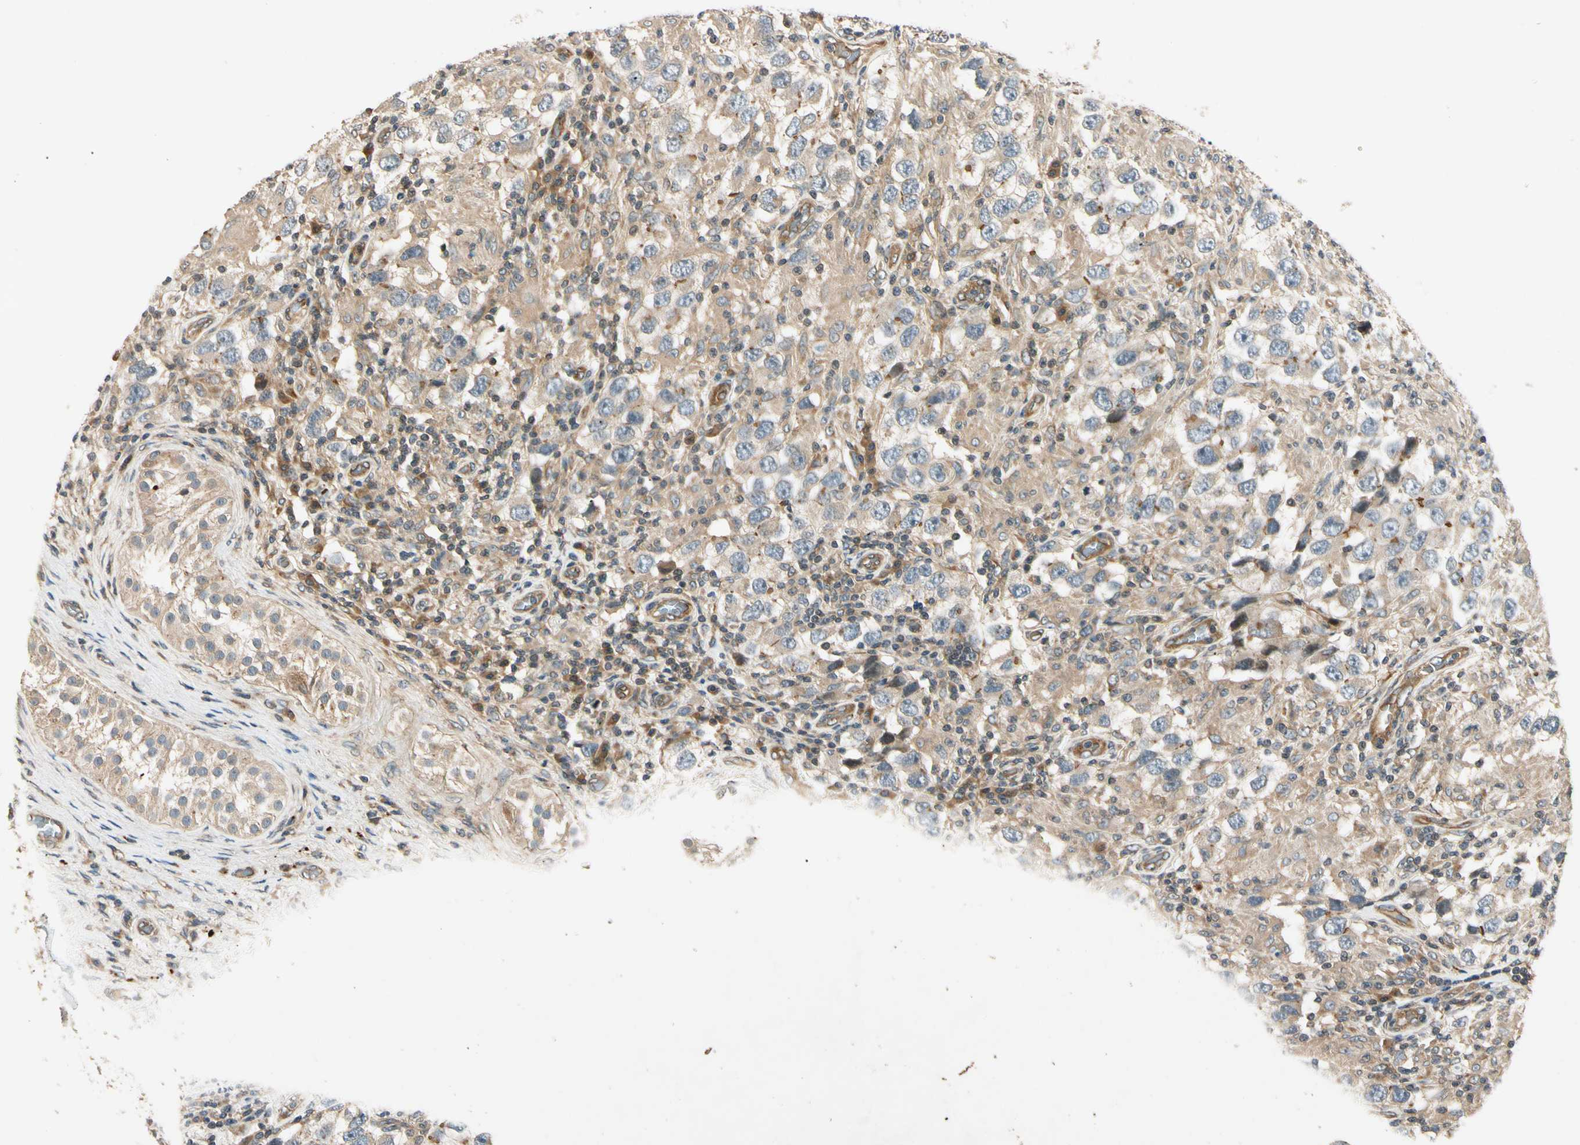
{"staining": {"intensity": "negative", "quantity": "none", "location": "none"}, "tissue": "testis cancer", "cell_type": "Tumor cells", "image_type": "cancer", "snomed": [{"axis": "morphology", "description": "Carcinoma, Embryonal, NOS"}, {"axis": "topography", "description": "Testis"}], "caption": "Immunohistochemical staining of testis embryonal carcinoma displays no significant staining in tumor cells.", "gene": "ROCK2", "patient": {"sex": "male", "age": 21}}